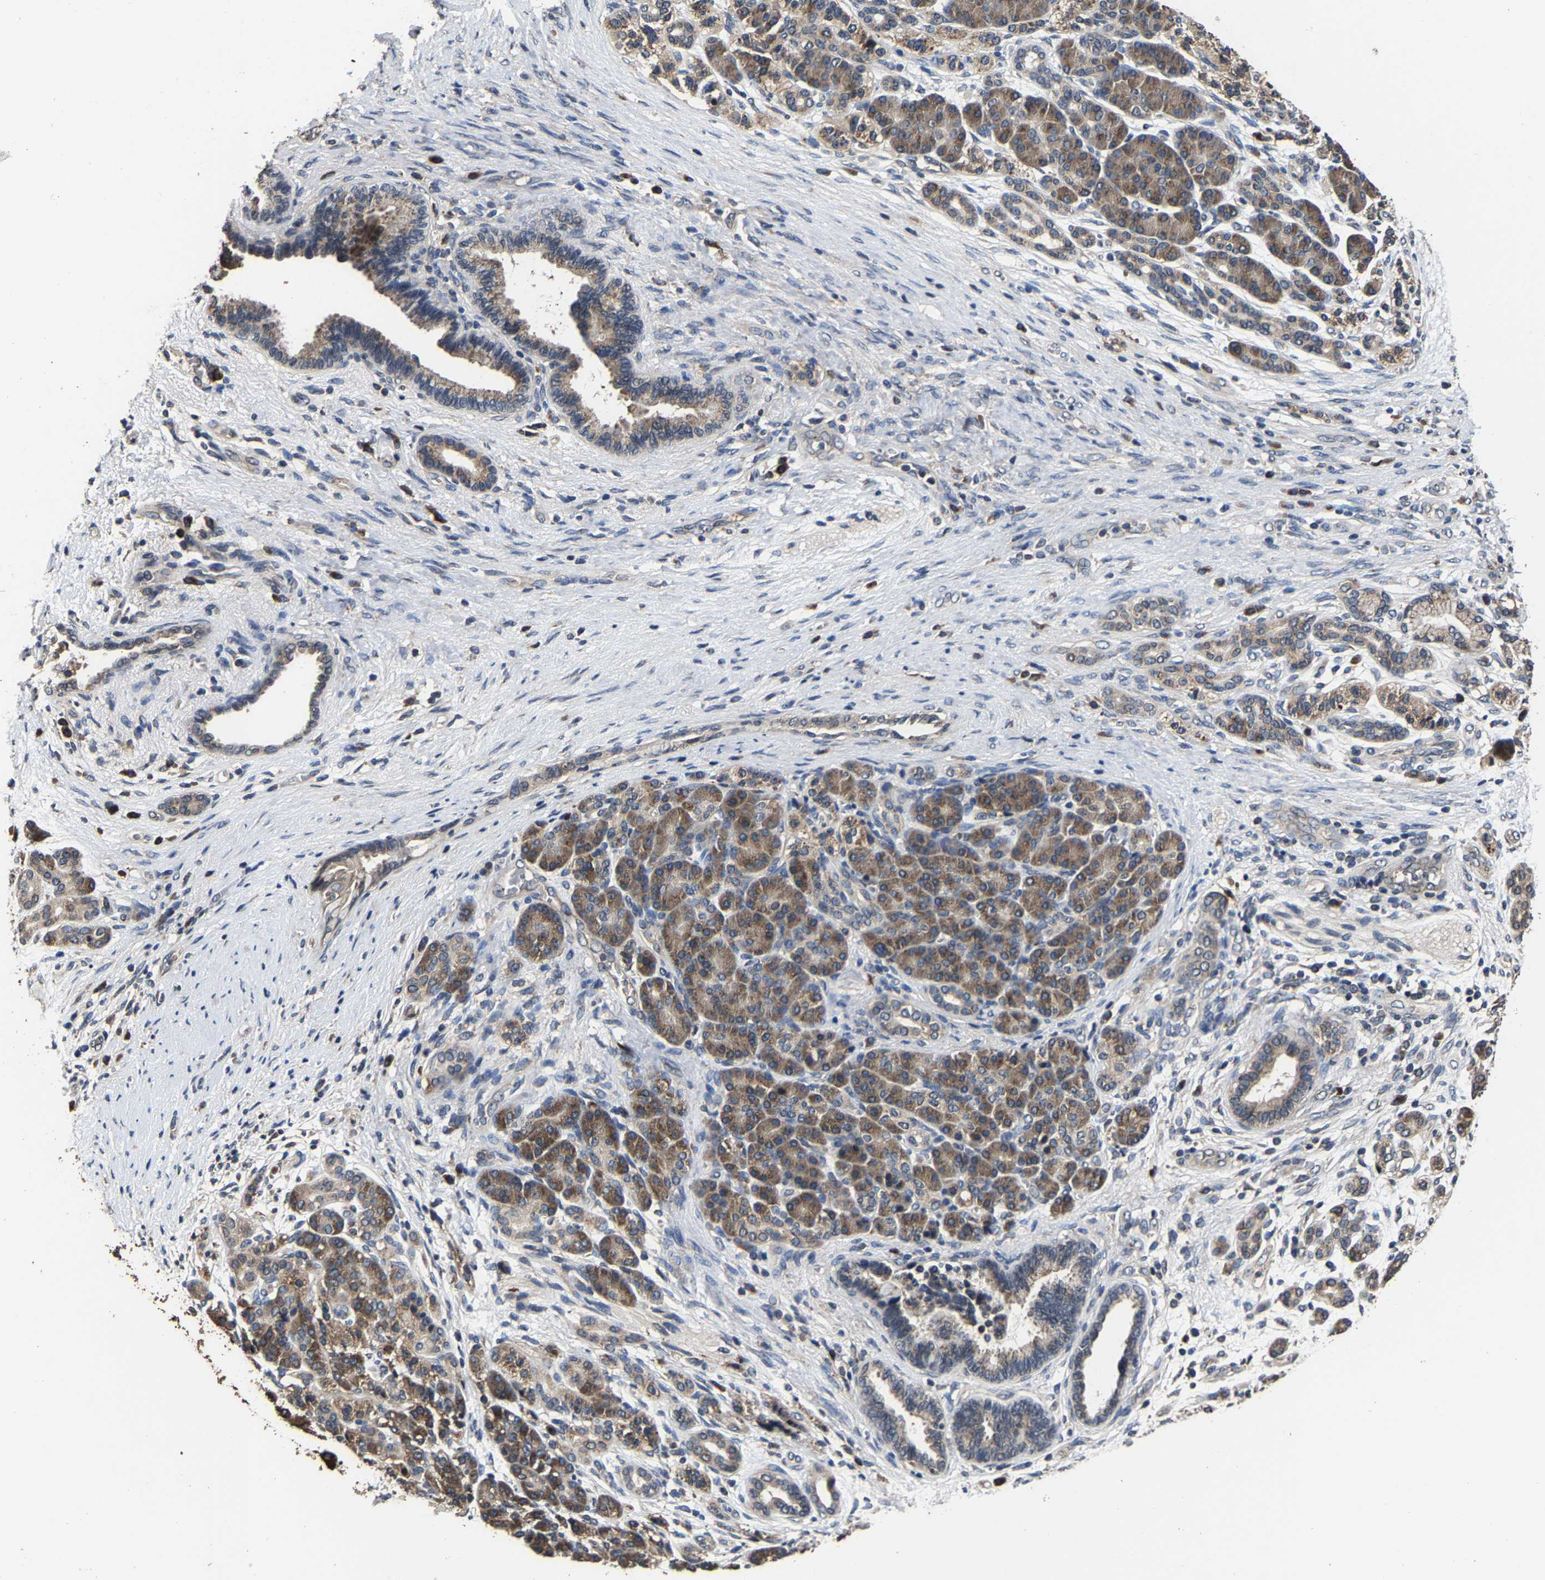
{"staining": {"intensity": "moderate", "quantity": ">75%", "location": "cytoplasmic/membranous"}, "tissue": "pancreatic cancer", "cell_type": "Tumor cells", "image_type": "cancer", "snomed": [{"axis": "morphology", "description": "Adenocarcinoma, NOS"}, {"axis": "topography", "description": "Pancreas"}], "caption": "Tumor cells demonstrate moderate cytoplasmic/membranous staining in approximately >75% of cells in pancreatic adenocarcinoma.", "gene": "EBAG9", "patient": {"sex": "male", "age": 59}}